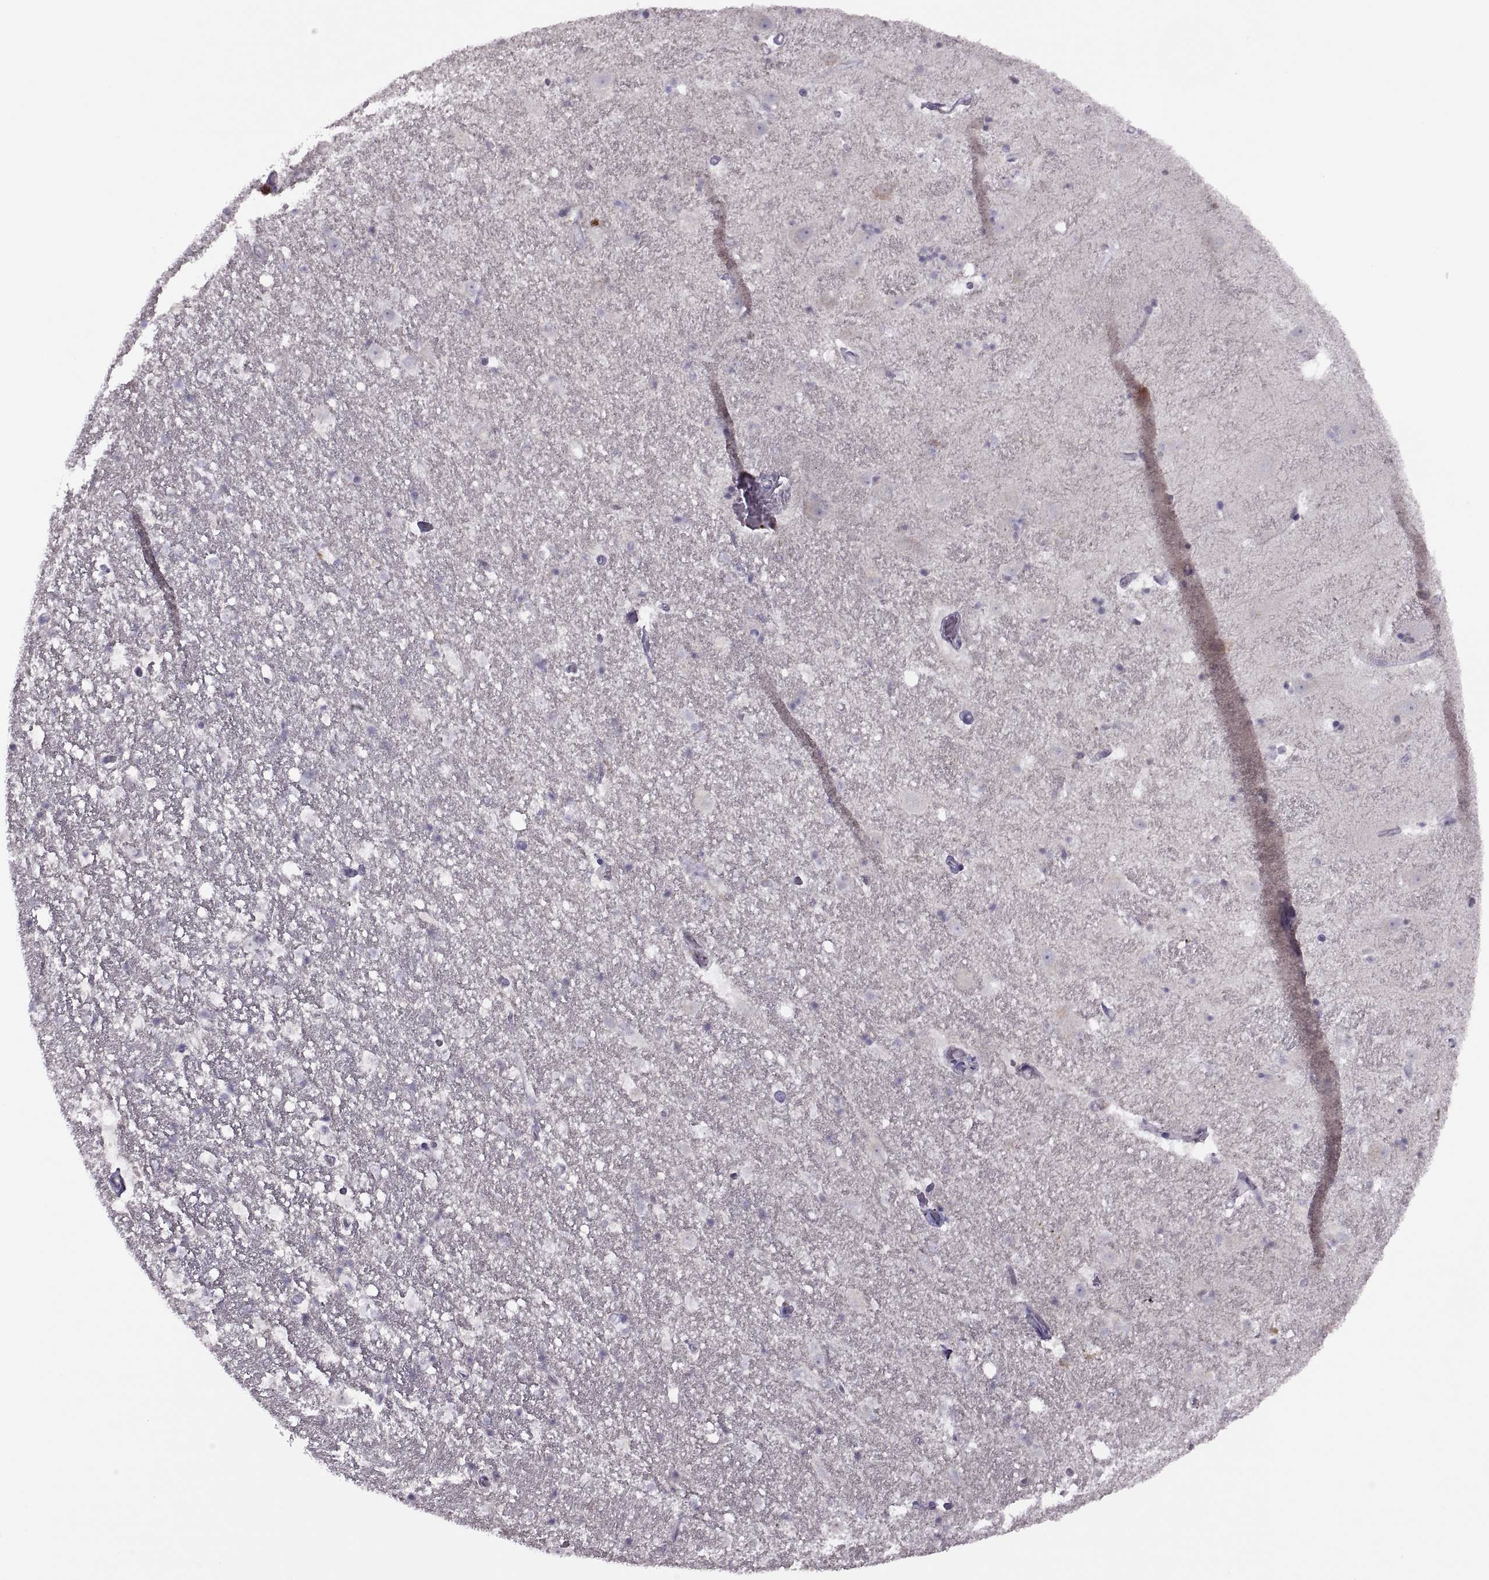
{"staining": {"intensity": "negative", "quantity": "none", "location": "none"}, "tissue": "hippocampus", "cell_type": "Glial cells", "image_type": "normal", "snomed": [{"axis": "morphology", "description": "Normal tissue, NOS"}, {"axis": "topography", "description": "Hippocampus"}], "caption": "Normal hippocampus was stained to show a protein in brown. There is no significant positivity in glial cells. Brightfield microscopy of immunohistochemistry stained with DAB (3,3'-diaminobenzidine) (brown) and hematoxylin (blue), captured at high magnification.", "gene": "H2AP", "patient": {"sex": "male", "age": 49}}